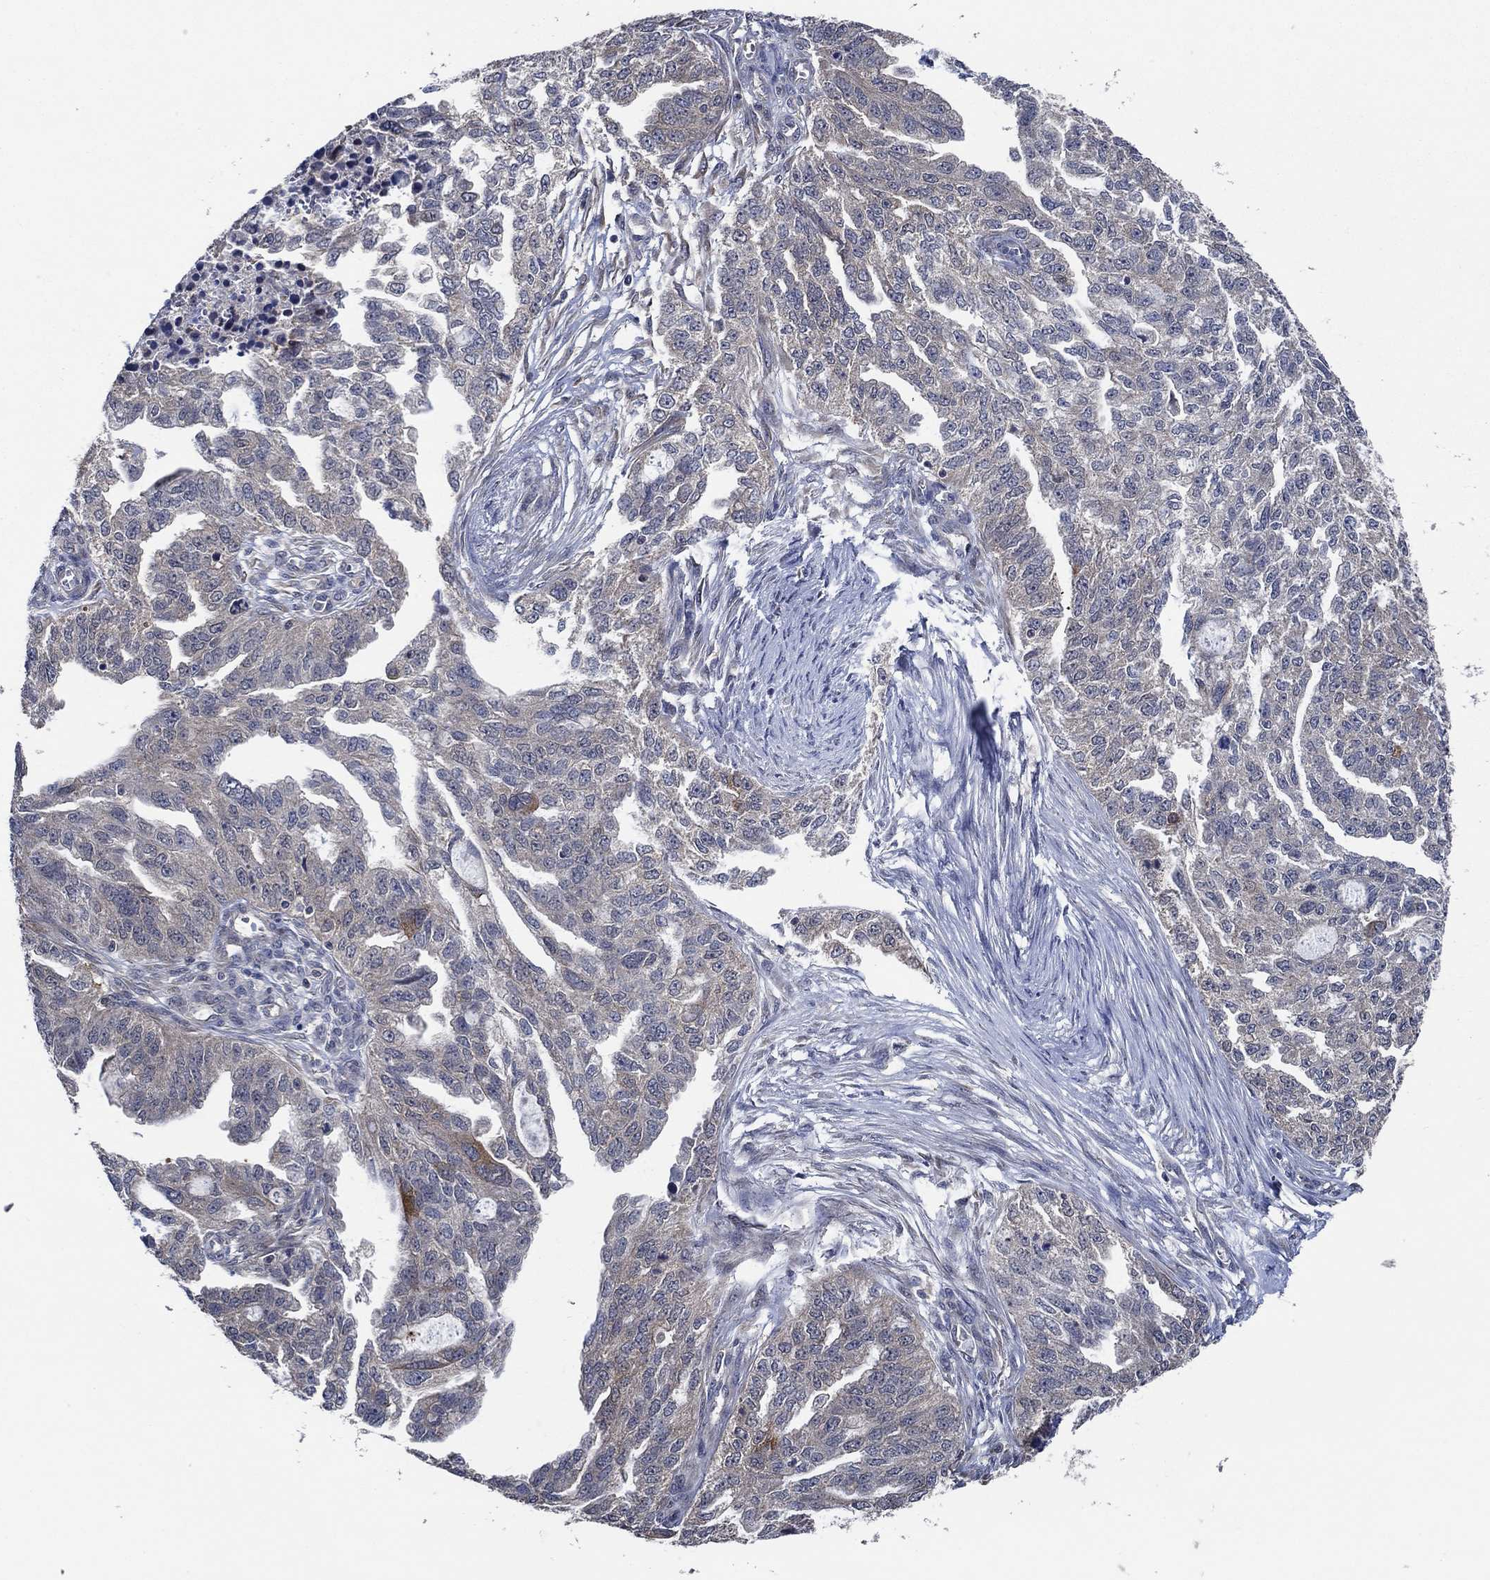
{"staining": {"intensity": "moderate", "quantity": "<25%", "location": "cytoplasmic/membranous"}, "tissue": "ovarian cancer", "cell_type": "Tumor cells", "image_type": "cancer", "snomed": [{"axis": "morphology", "description": "Cystadenocarcinoma, serous, NOS"}, {"axis": "topography", "description": "Ovary"}], "caption": "A brown stain shows moderate cytoplasmic/membranous positivity of a protein in human serous cystadenocarcinoma (ovarian) tumor cells.", "gene": "DACT1", "patient": {"sex": "female", "age": 51}}